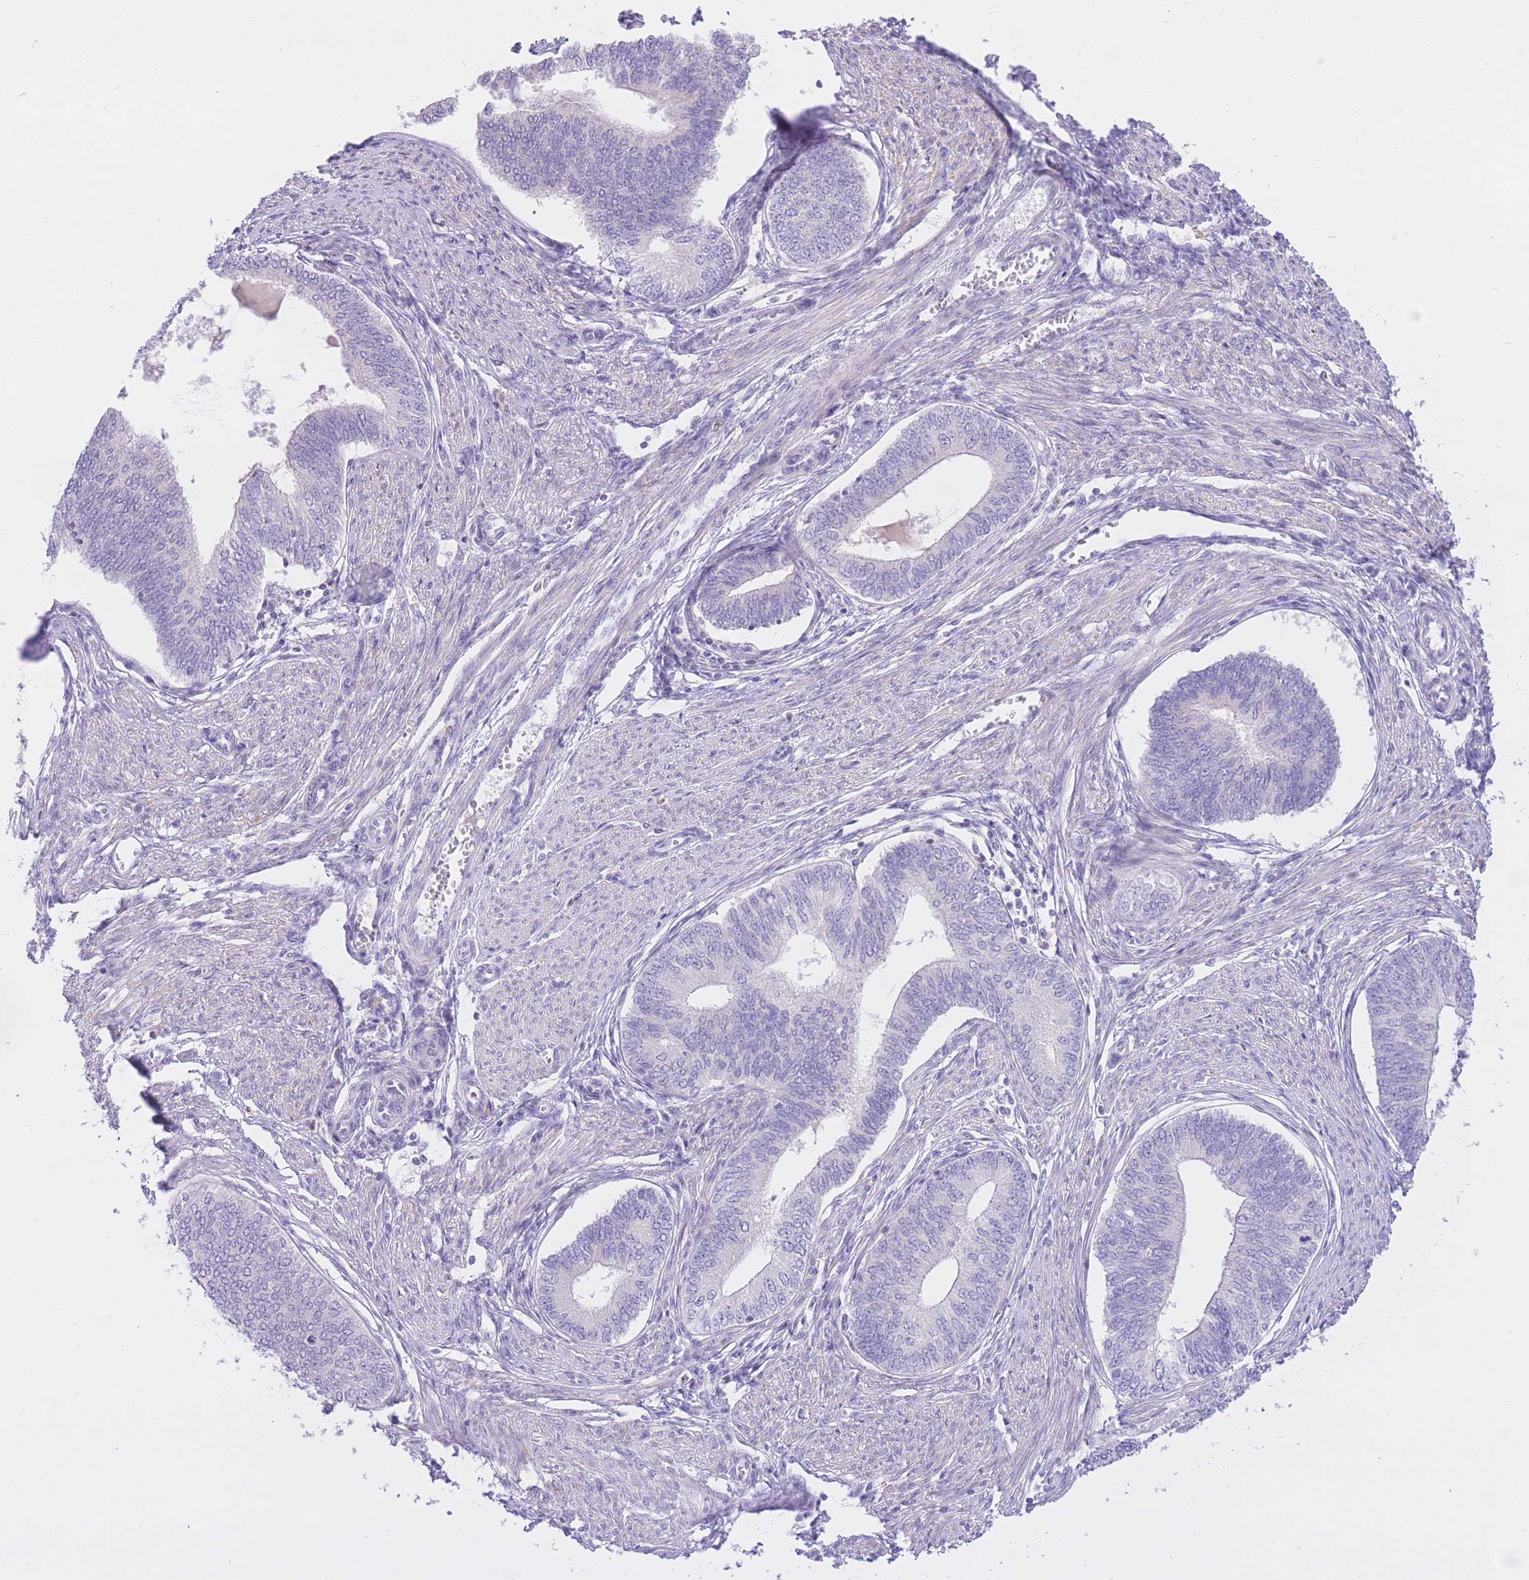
{"staining": {"intensity": "negative", "quantity": "none", "location": "none"}, "tissue": "endometrial cancer", "cell_type": "Tumor cells", "image_type": "cancer", "snomed": [{"axis": "morphology", "description": "Adenocarcinoma, NOS"}, {"axis": "topography", "description": "Endometrium"}], "caption": "IHC histopathology image of human endometrial adenocarcinoma stained for a protein (brown), which exhibits no positivity in tumor cells.", "gene": "RPL39L", "patient": {"sex": "female", "age": 68}}